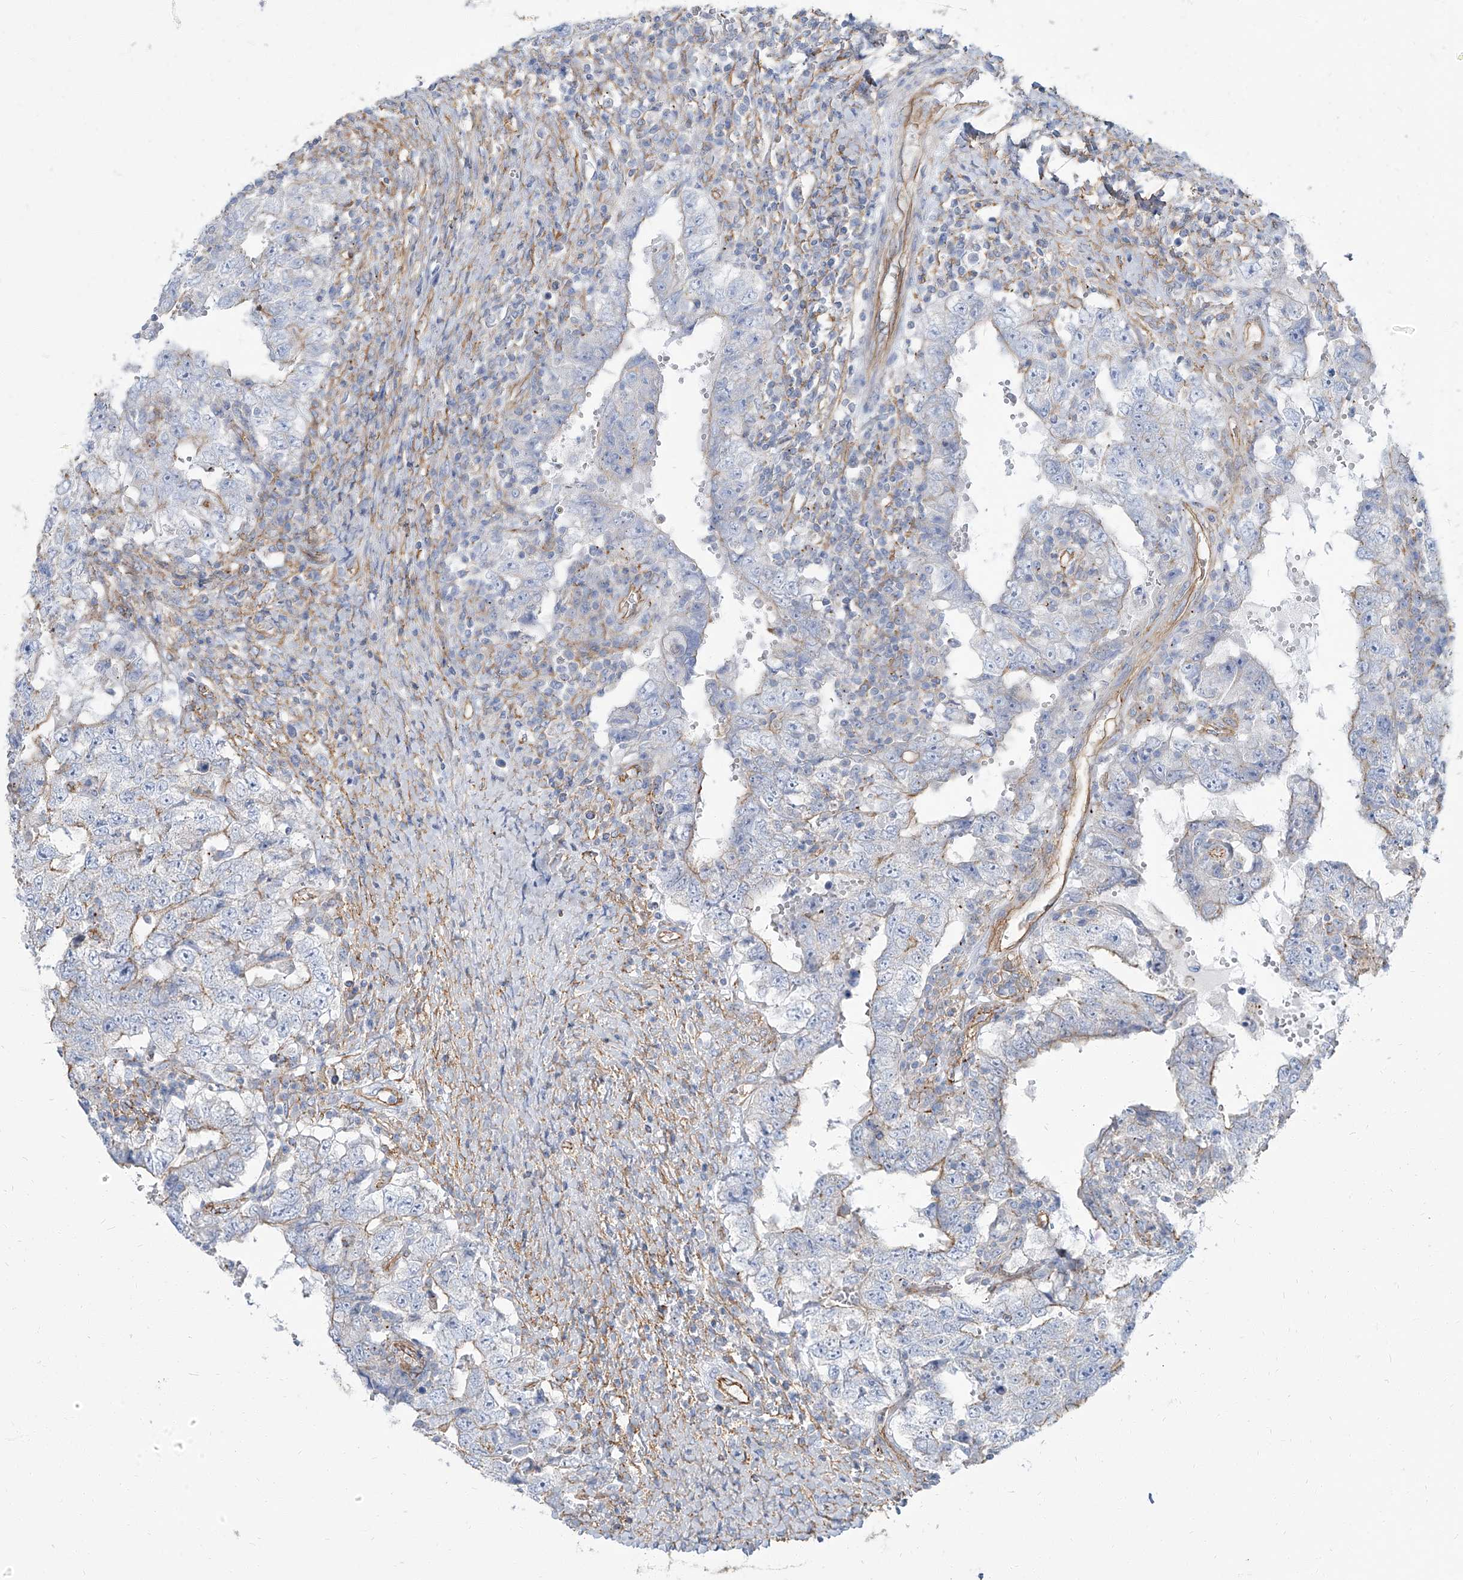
{"staining": {"intensity": "moderate", "quantity": "<25%", "location": "cytoplasmic/membranous"}, "tissue": "testis cancer", "cell_type": "Tumor cells", "image_type": "cancer", "snomed": [{"axis": "morphology", "description": "Carcinoma, Embryonal, NOS"}, {"axis": "topography", "description": "Testis"}], "caption": "Protein expression analysis of testis embryonal carcinoma demonstrates moderate cytoplasmic/membranous staining in about <25% of tumor cells.", "gene": "TXLNB", "patient": {"sex": "male", "age": 26}}